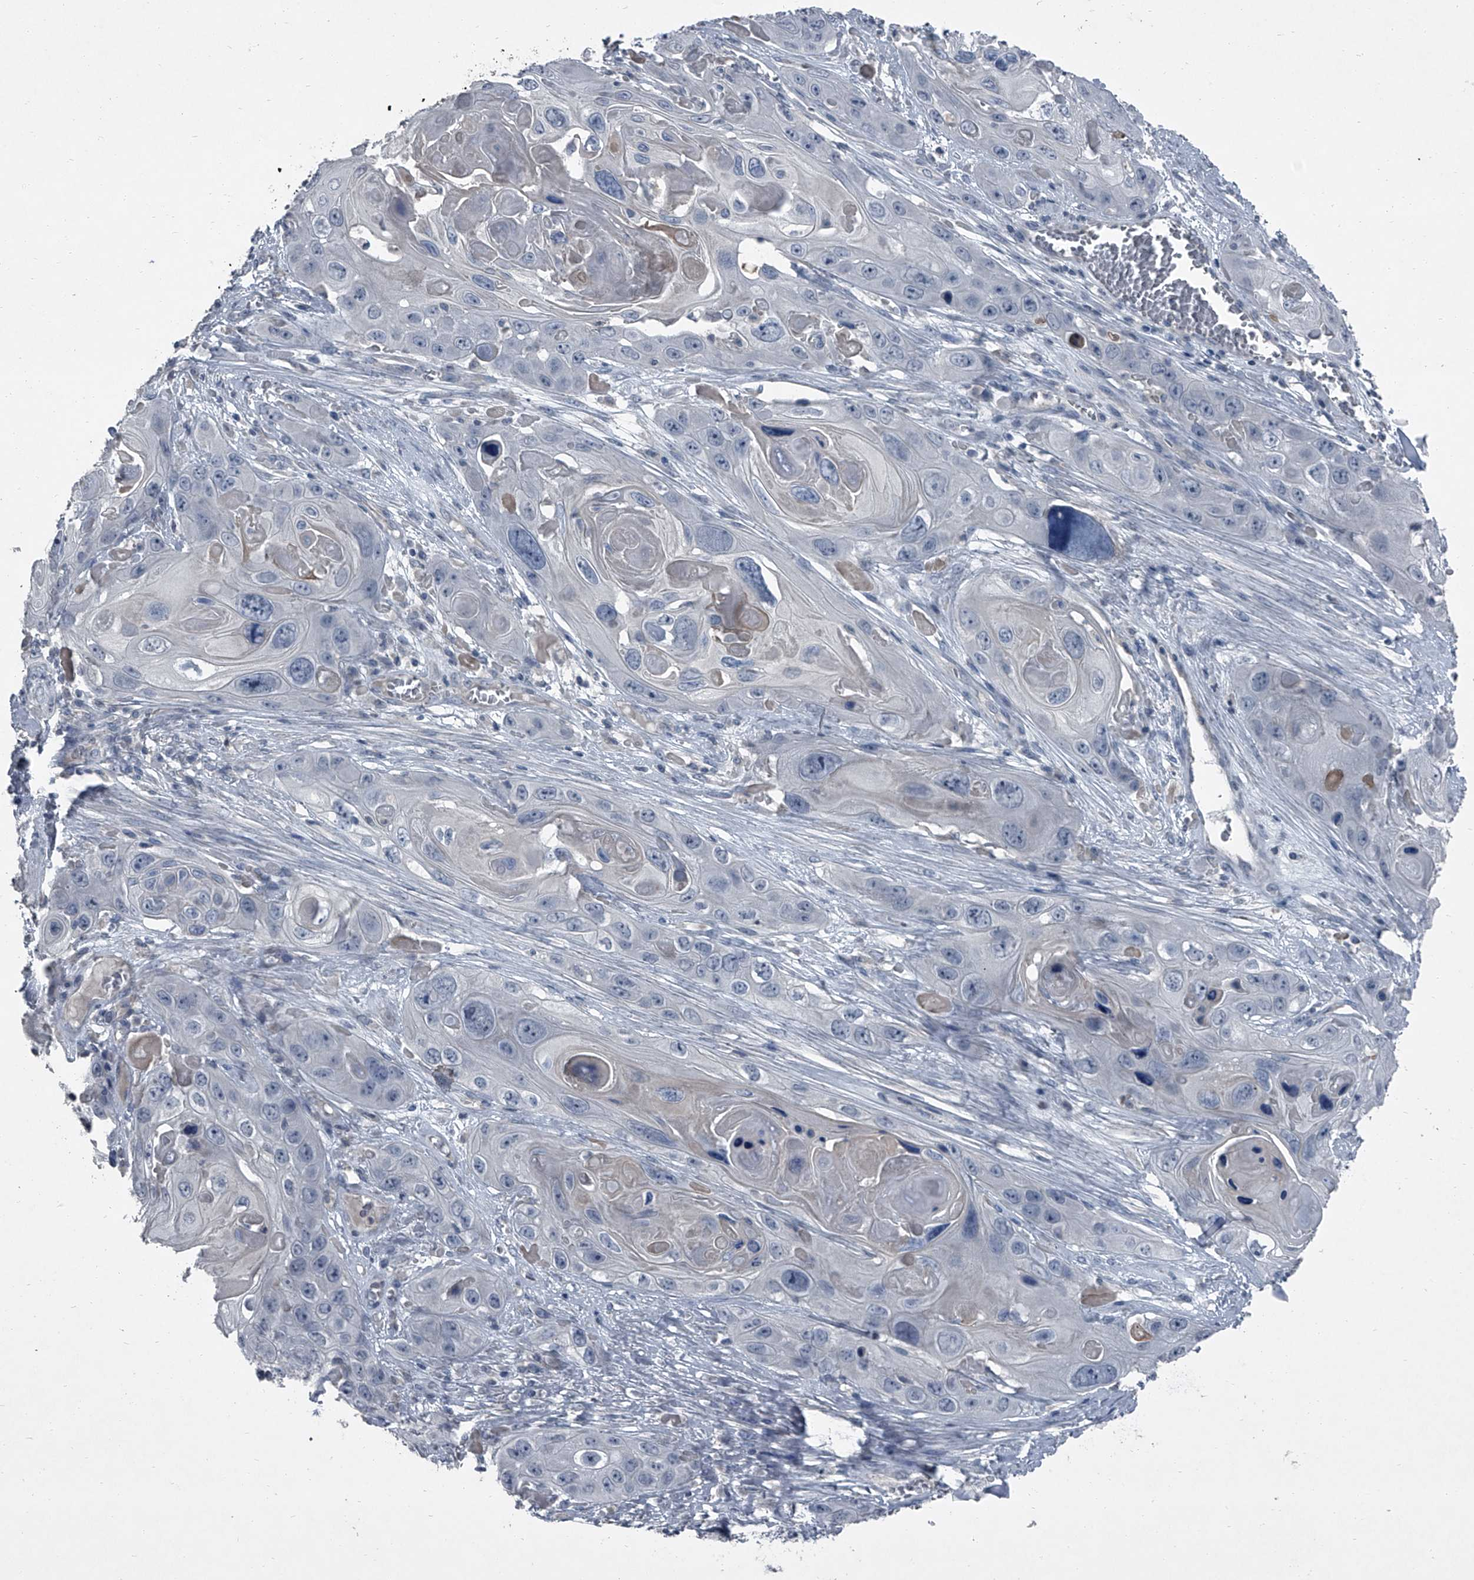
{"staining": {"intensity": "negative", "quantity": "none", "location": "none"}, "tissue": "skin cancer", "cell_type": "Tumor cells", "image_type": "cancer", "snomed": [{"axis": "morphology", "description": "Squamous cell carcinoma, NOS"}, {"axis": "topography", "description": "Skin"}], "caption": "Human skin cancer stained for a protein using immunohistochemistry (IHC) demonstrates no expression in tumor cells.", "gene": "HEPHL1", "patient": {"sex": "male", "age": 55}}